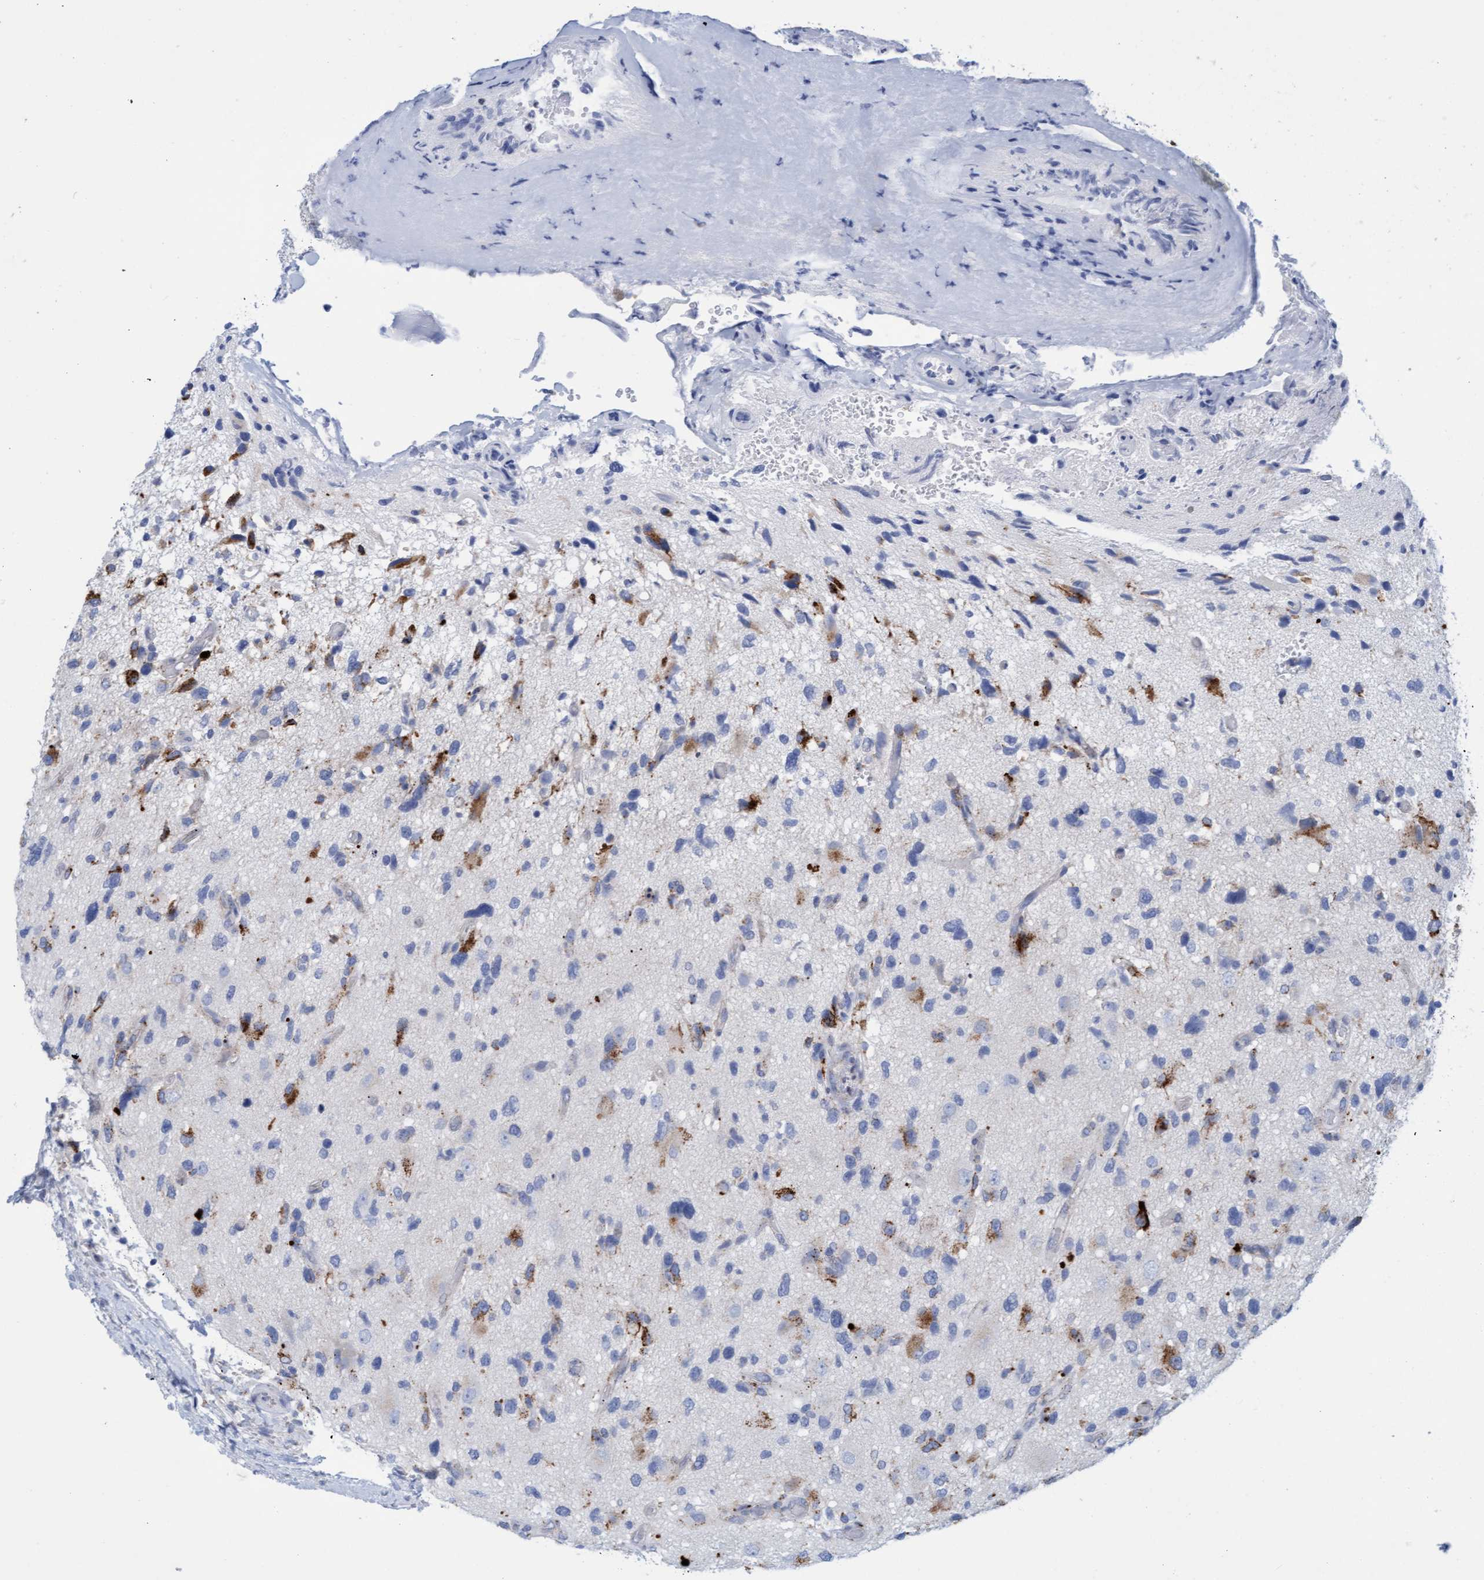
{"staining": {"intensity": "strong", "quantity": "25%-75%", "location": "cytoplasmic/membranous"}, "tissue": "glioma", "cell_type": "Tumor cells", "image_type": "cancer", "snomed": [{"axis": "morphology", "description": "Glioma, malignant, High grade"}, {"axis": "topography", "description": "Brain"}], "caption": "A photomicrograph showing strong cytoplasmic/membranous positivity in about 25%-75% of tumor cells in glioma, as visualized by brown immunohistochemical staining.", "gene": "SGSH", "patient": {"sex": "male", "age": 33}}